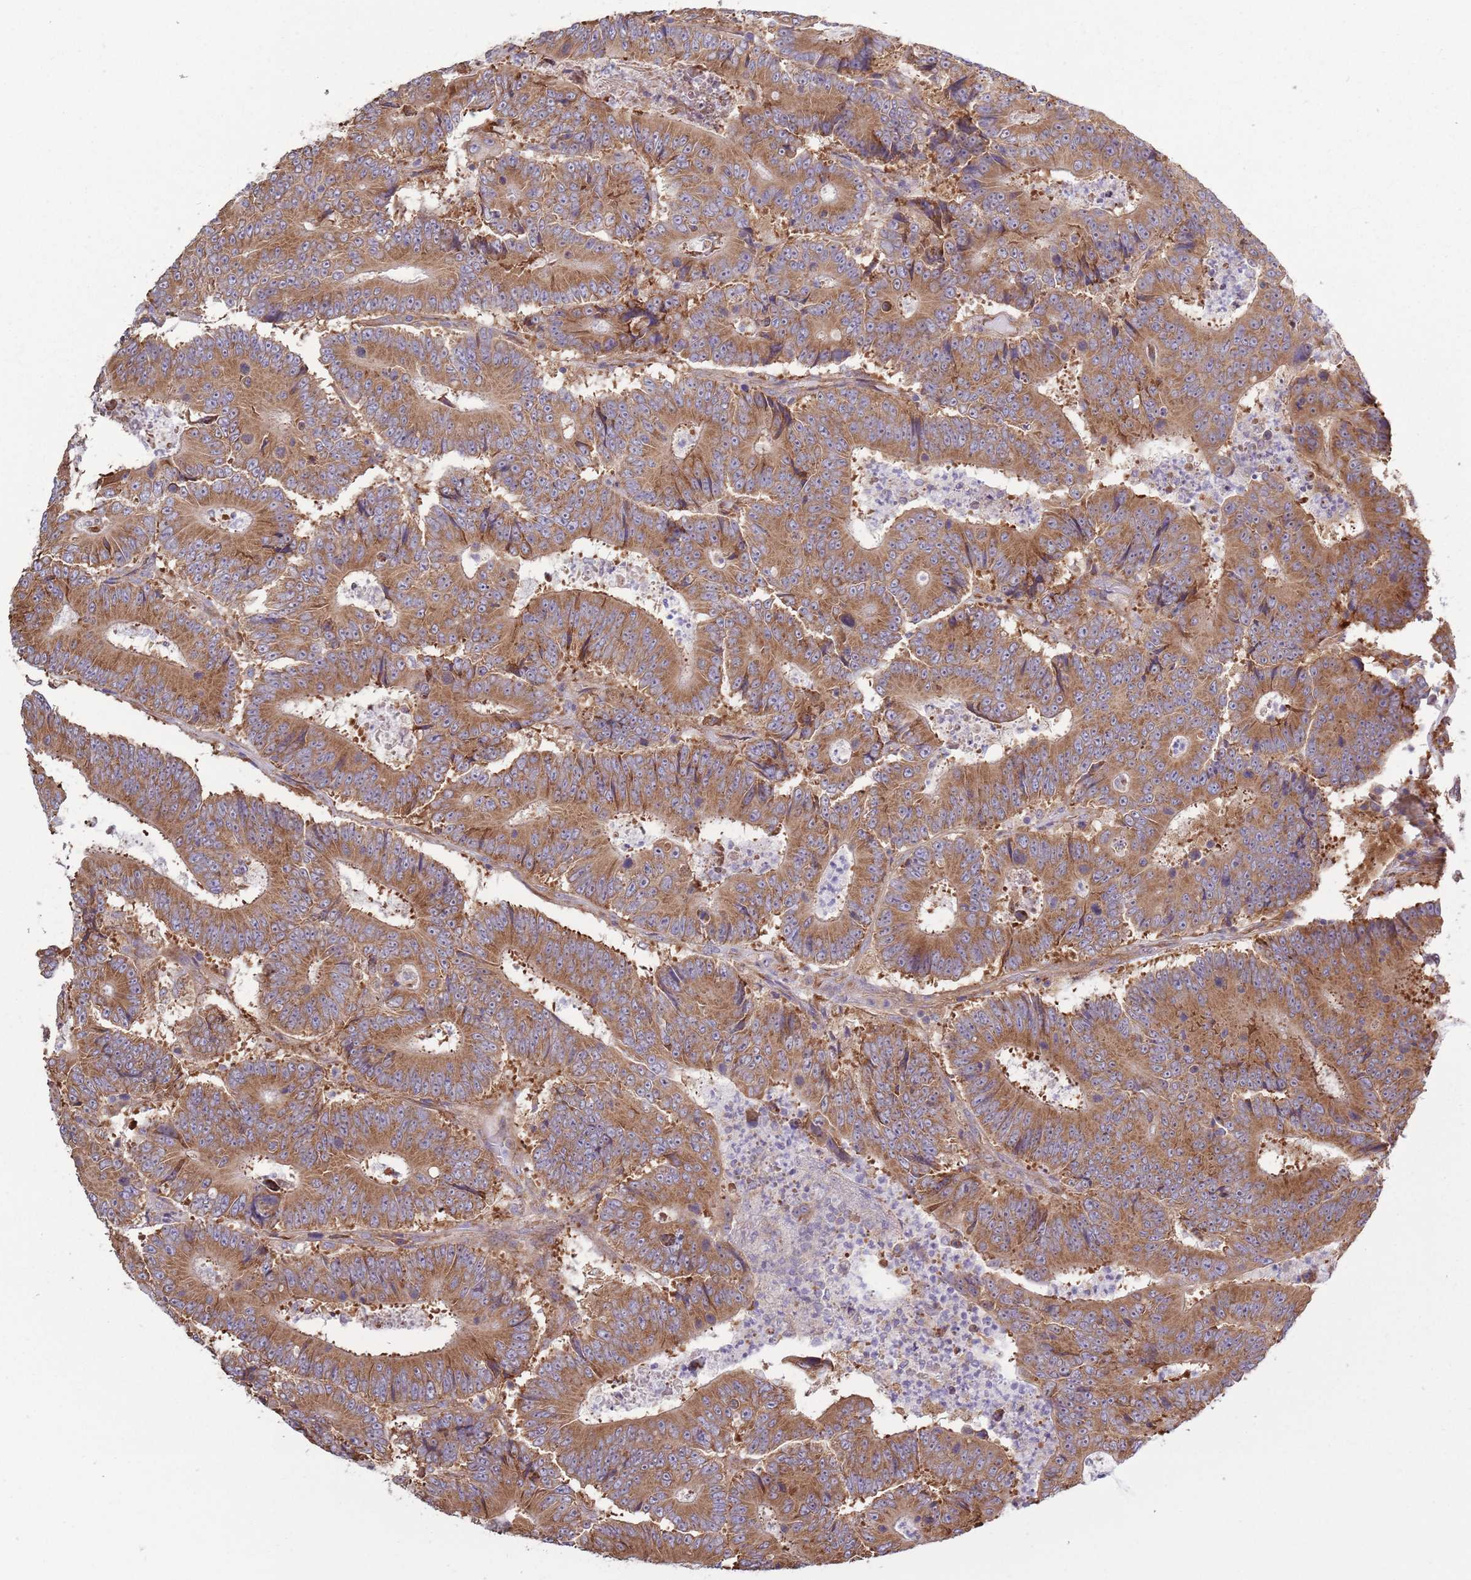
{"staining": {"intensity": "moderate", "quantity": ">75%", "location": "cytoplasmic/membranous"}, "tissue": "colorectal cancer", "cell_type": "Tumor cells", "image_type": "cancer", "snomed": [{"axis": "morphology", "description": "Adenocarcinoma, NOS"}, {"axis": "topography", "description": "Colon"}], "caption": "Adenocarcinoma (colorectal) stained with DAB (3,3'-diaminobenzidine) immunohistochemistry (IHC) displays medium levels of moderate cytoplasmic/membranous expression in about >75% of tumor cells.", "gene": "RPL17-C18orf32", "patient": {"sex": "male", "age": 83}}